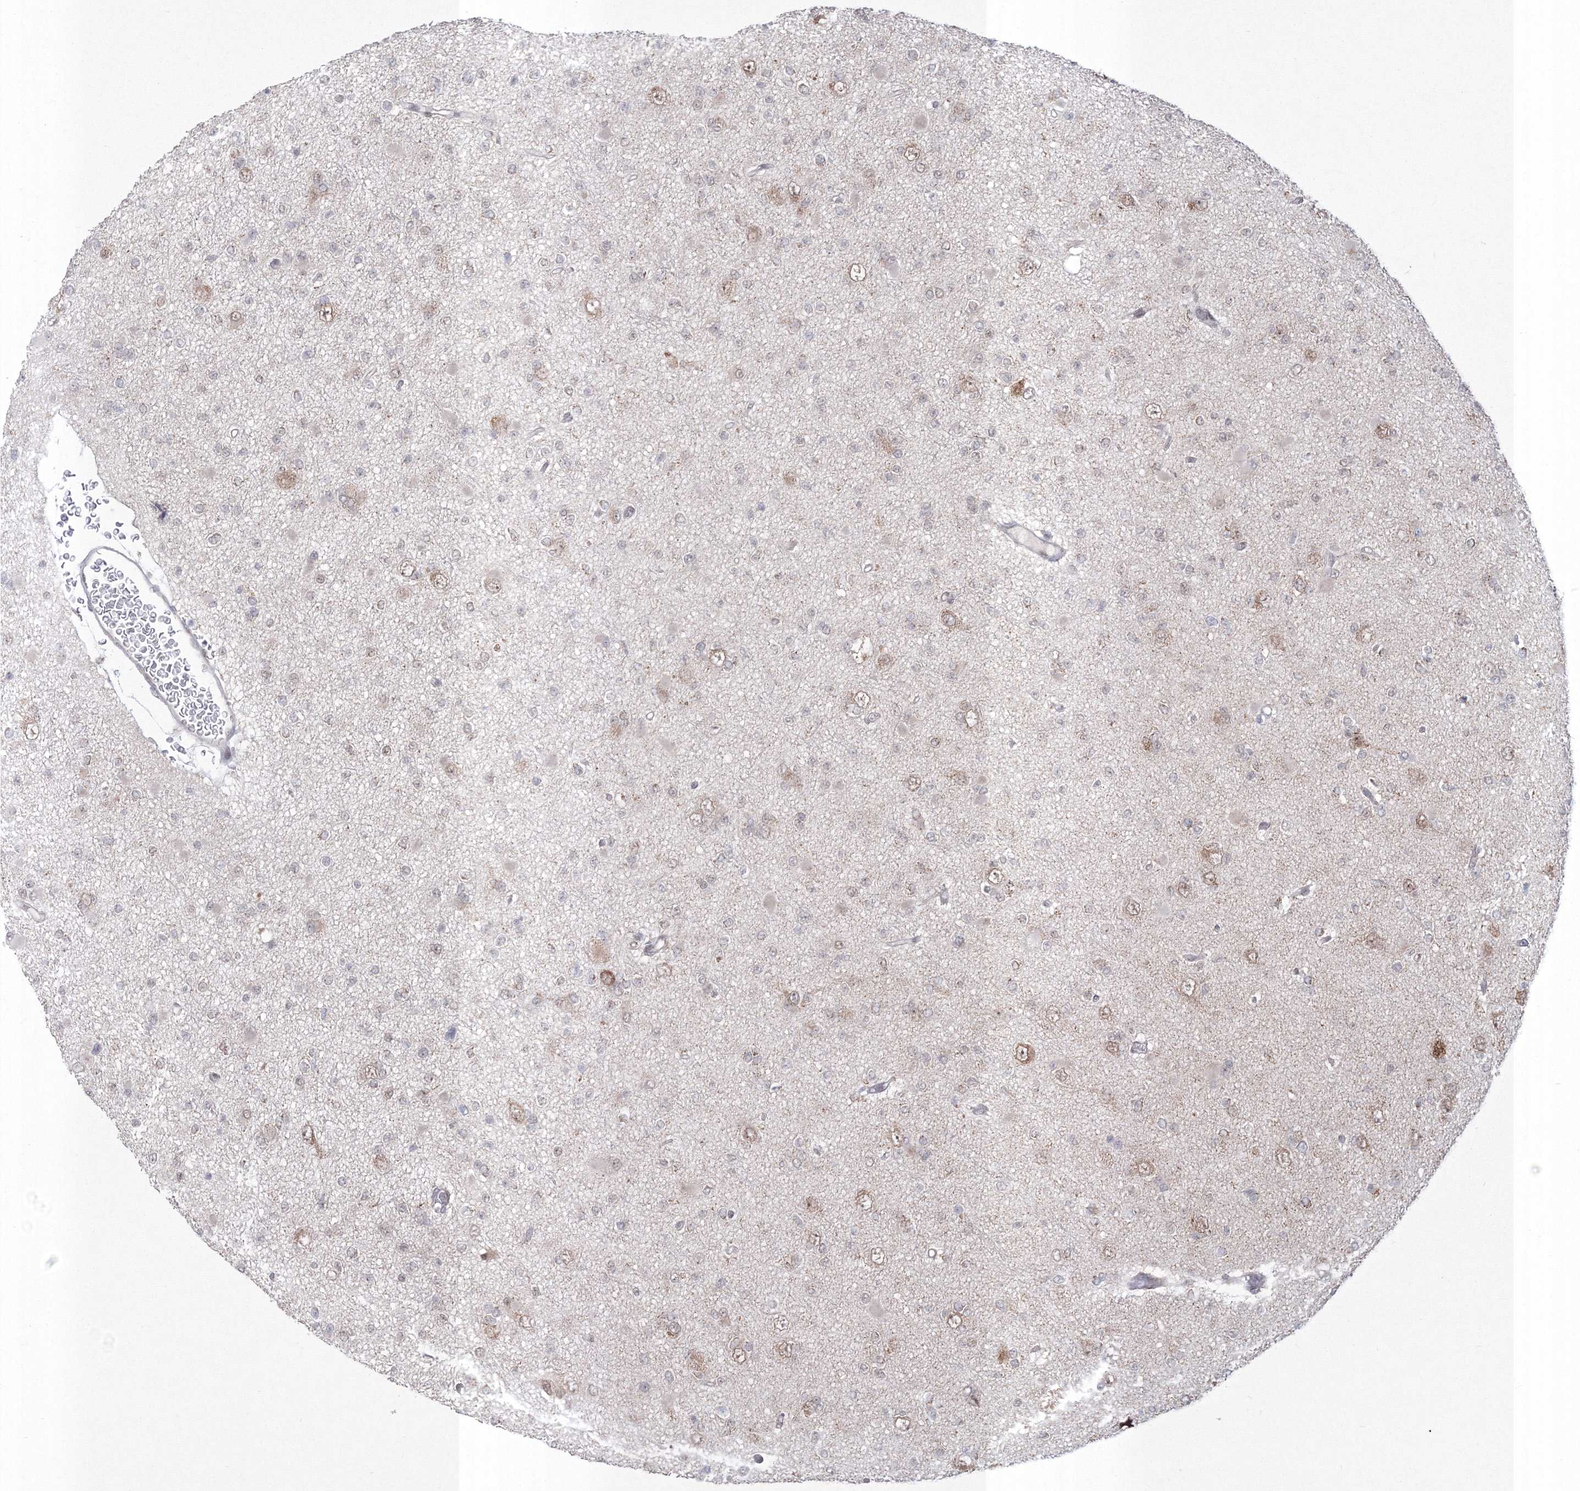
{"staining": {"intensity": "weak", "quantity": "<25%", "location": "nuclear"}, "tissue": "glioma", "cell_type": "Tumor cells", "image_type": "cancer", "snomed": [{"axis": "morphology", "description": "Glioma, malignant, Low grade"}, {"axis": "topography", "description": "Brain"}], "caption": "The image demonstrates no staining of tumor cells in low-grade glioma (malignant). The staining was performed using DAB to visualize the protein expression in brown, while the nuclei were stained in blue with hematoxylin (Magnification: 20x).", "gene": "GRSF1", "patient": {"sex": "female", "age": 22}}